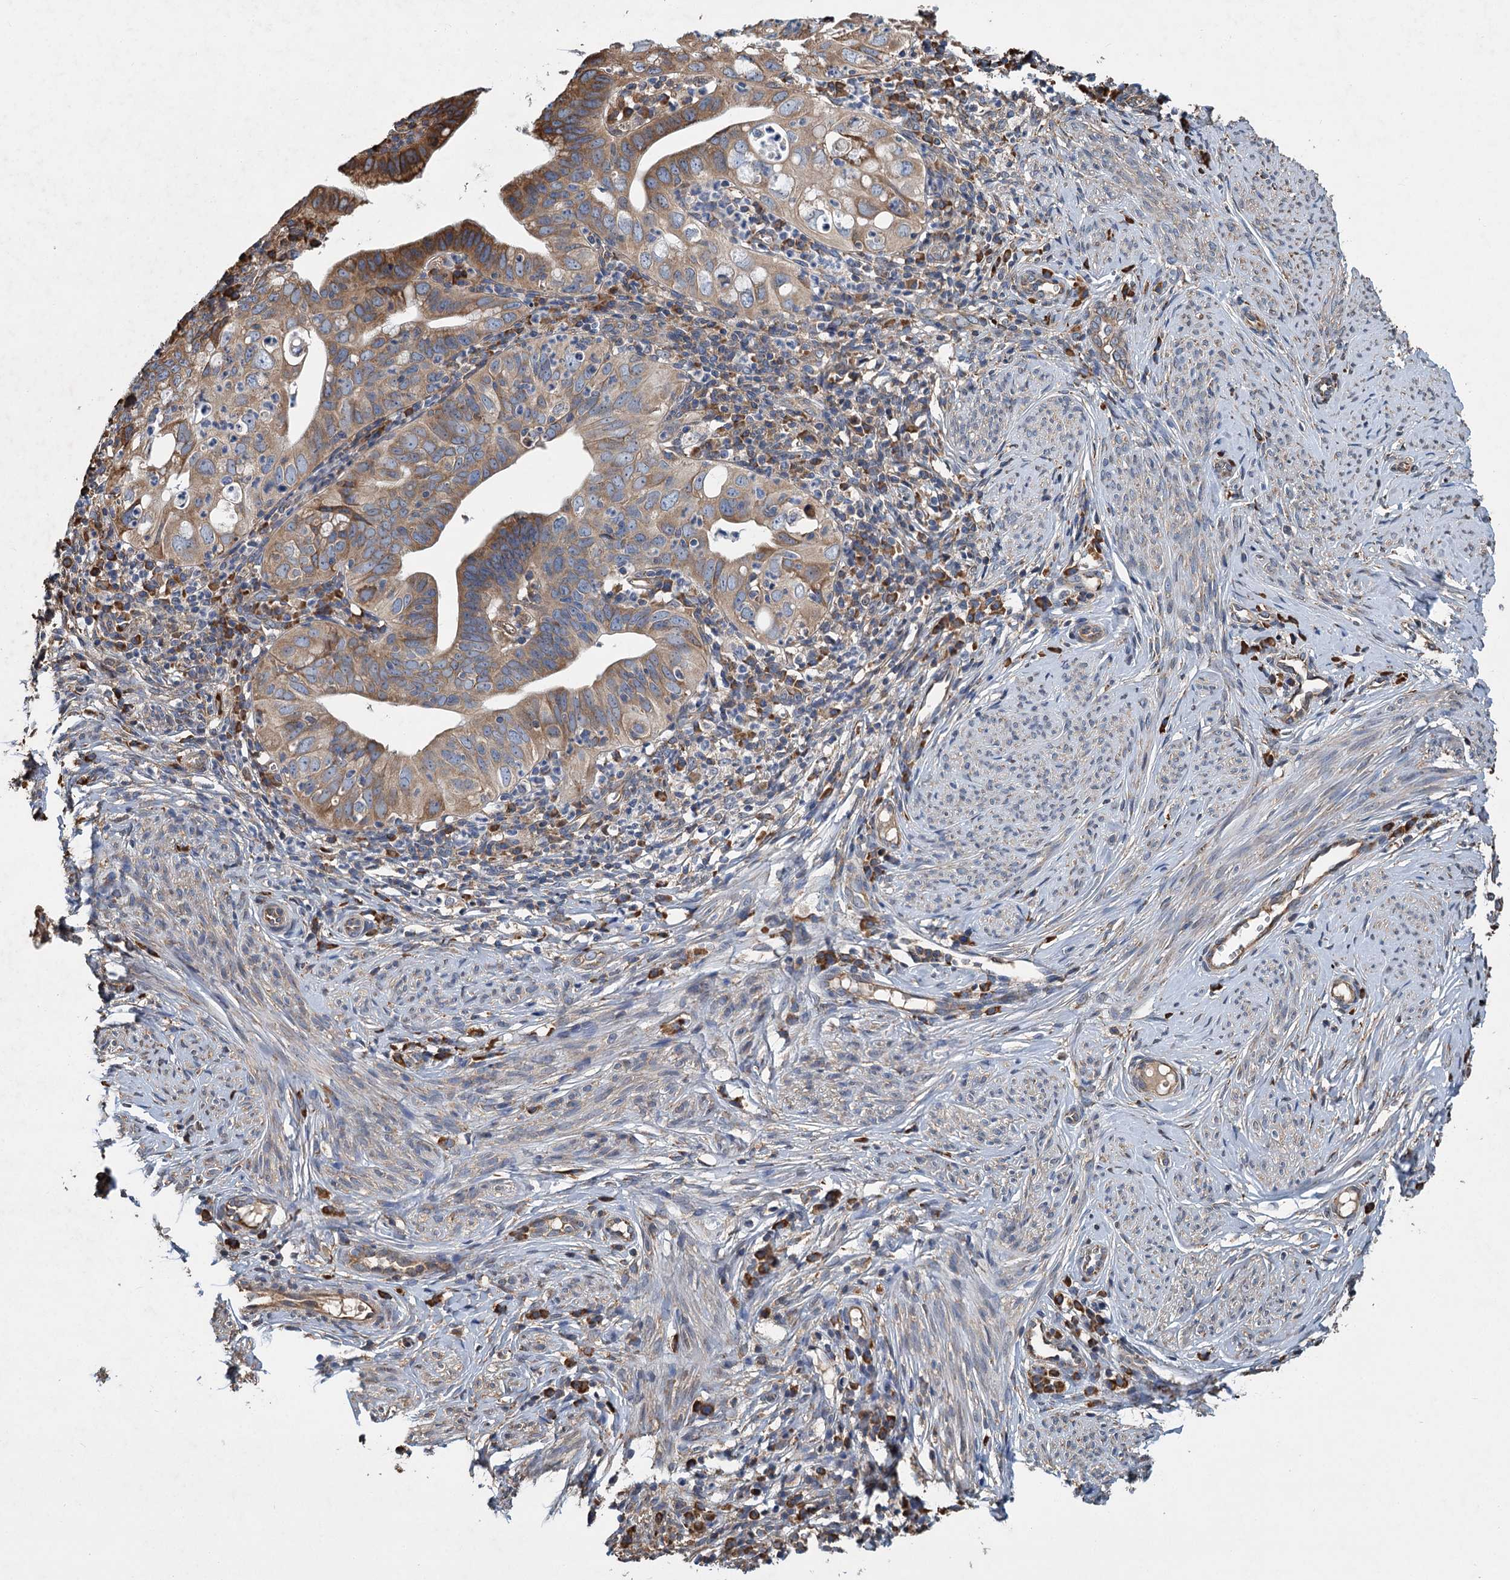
{"staining": {"intensity": "moderate", "quantity": ">75%", "location": "cytoplasmic/membranous"}, "tissue": "cervical cancer", "cell_type": "Tumor cells", "image_type": "cancer", "snomed": [{"axis": "morphology", "description": "Adenocarcinoma, NOS"}, {"axis": "topography", "description": "Cervix"}], "caption": "Human cervical cancer (adenocarcinoma) stained with a brown dye reveals moderate cytoplasmic/membranous positive expression in about >75% of tumor cells.", "gene": "LINS1", "patient": {"sex": "female", "age": 36}}